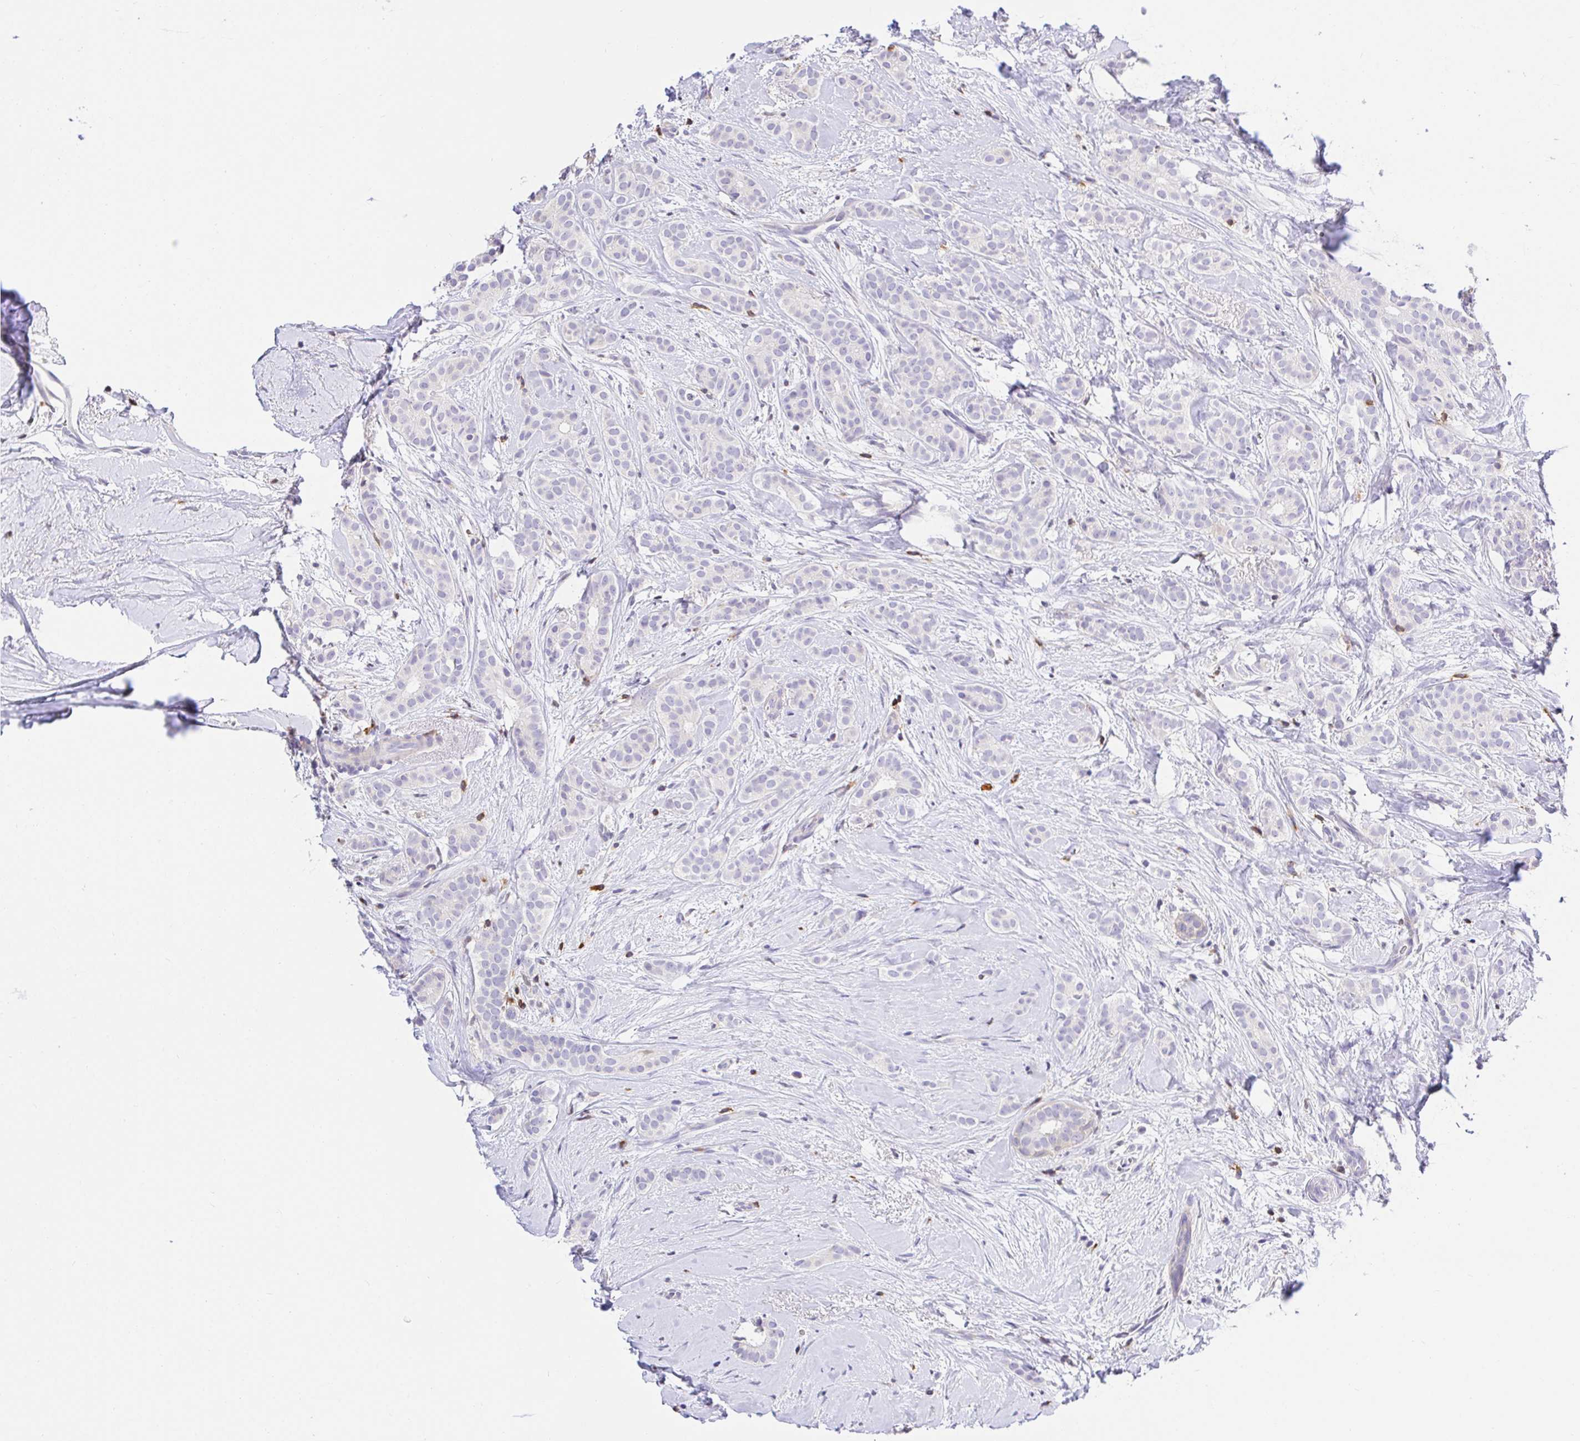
{"staining": {"intensity": "negative", "quantity": "none", "location": "none"}, "tissue": "breast cancer", "cell_type": "Tumor cells", "image_type": "cancer", "snomed": [{"axis": "morphology", "description": "Duct carcinoma"}, {"axis": "topography", "description": "Breast"}], "caption": "IHC image of neoplastic tissue: human breast invasive ductal carcinoma stained with DAB displays no significant protein positivity in tumor cells. (Immunohistochemistry (ihc), brightfield microscopy, high magnification).", "gene": "SKAP1", "patient": {"sex": "female", "age": 65}}